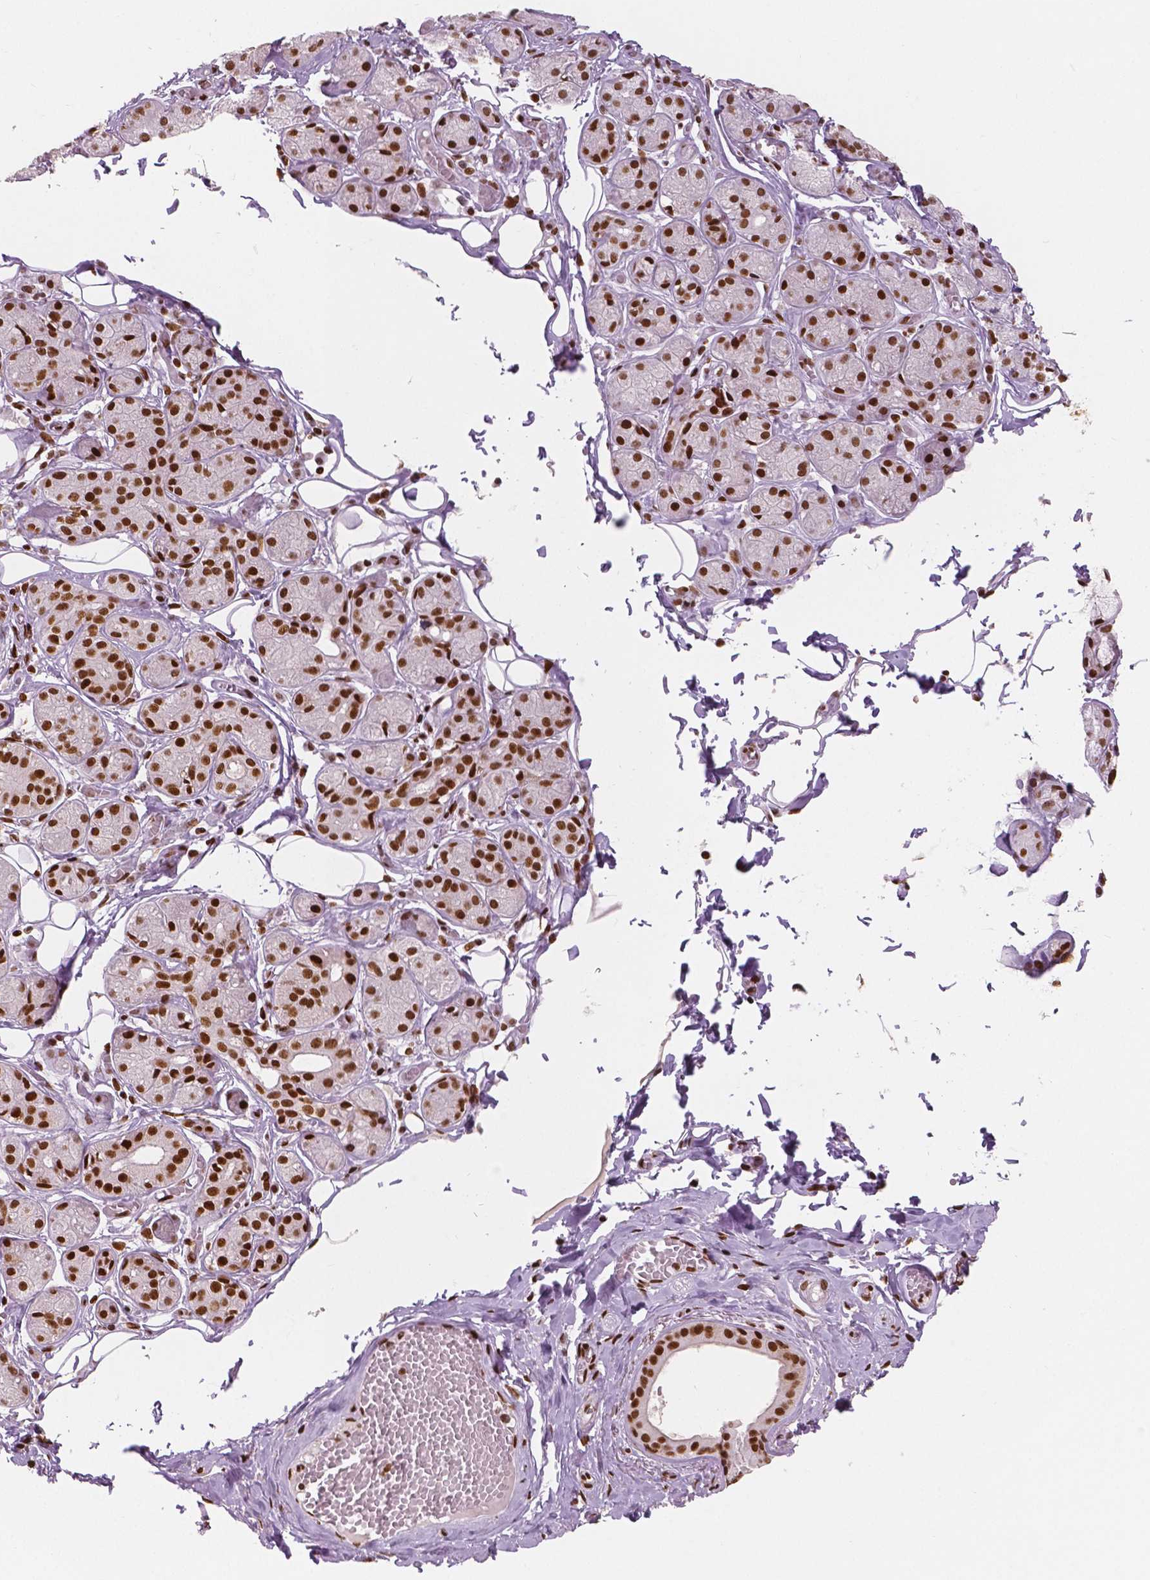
{"staining": {"intensity": "strong", "quantity": ">75%", "location": "nuclear"}, "tissue": "salivary gland", "cell_type": "Glandular cells", "image_type": "normal", "snomed": [{"axis": "morphology", "description": "Normal tissue, NOS"}, {"axis": "topography", "description": "Salivary gland"}, {"axis": "topography", "description": "Peripheral nerve tissue"}], "caption": "Immunohistochemistry image of unremarkable salivary gland stained for a protein (brown), which displays high levels of strong nuclear expression in approximately >75% of glandular cells.", "gene": "BRD4", "patient": {"sex": "male", "age": 71}}